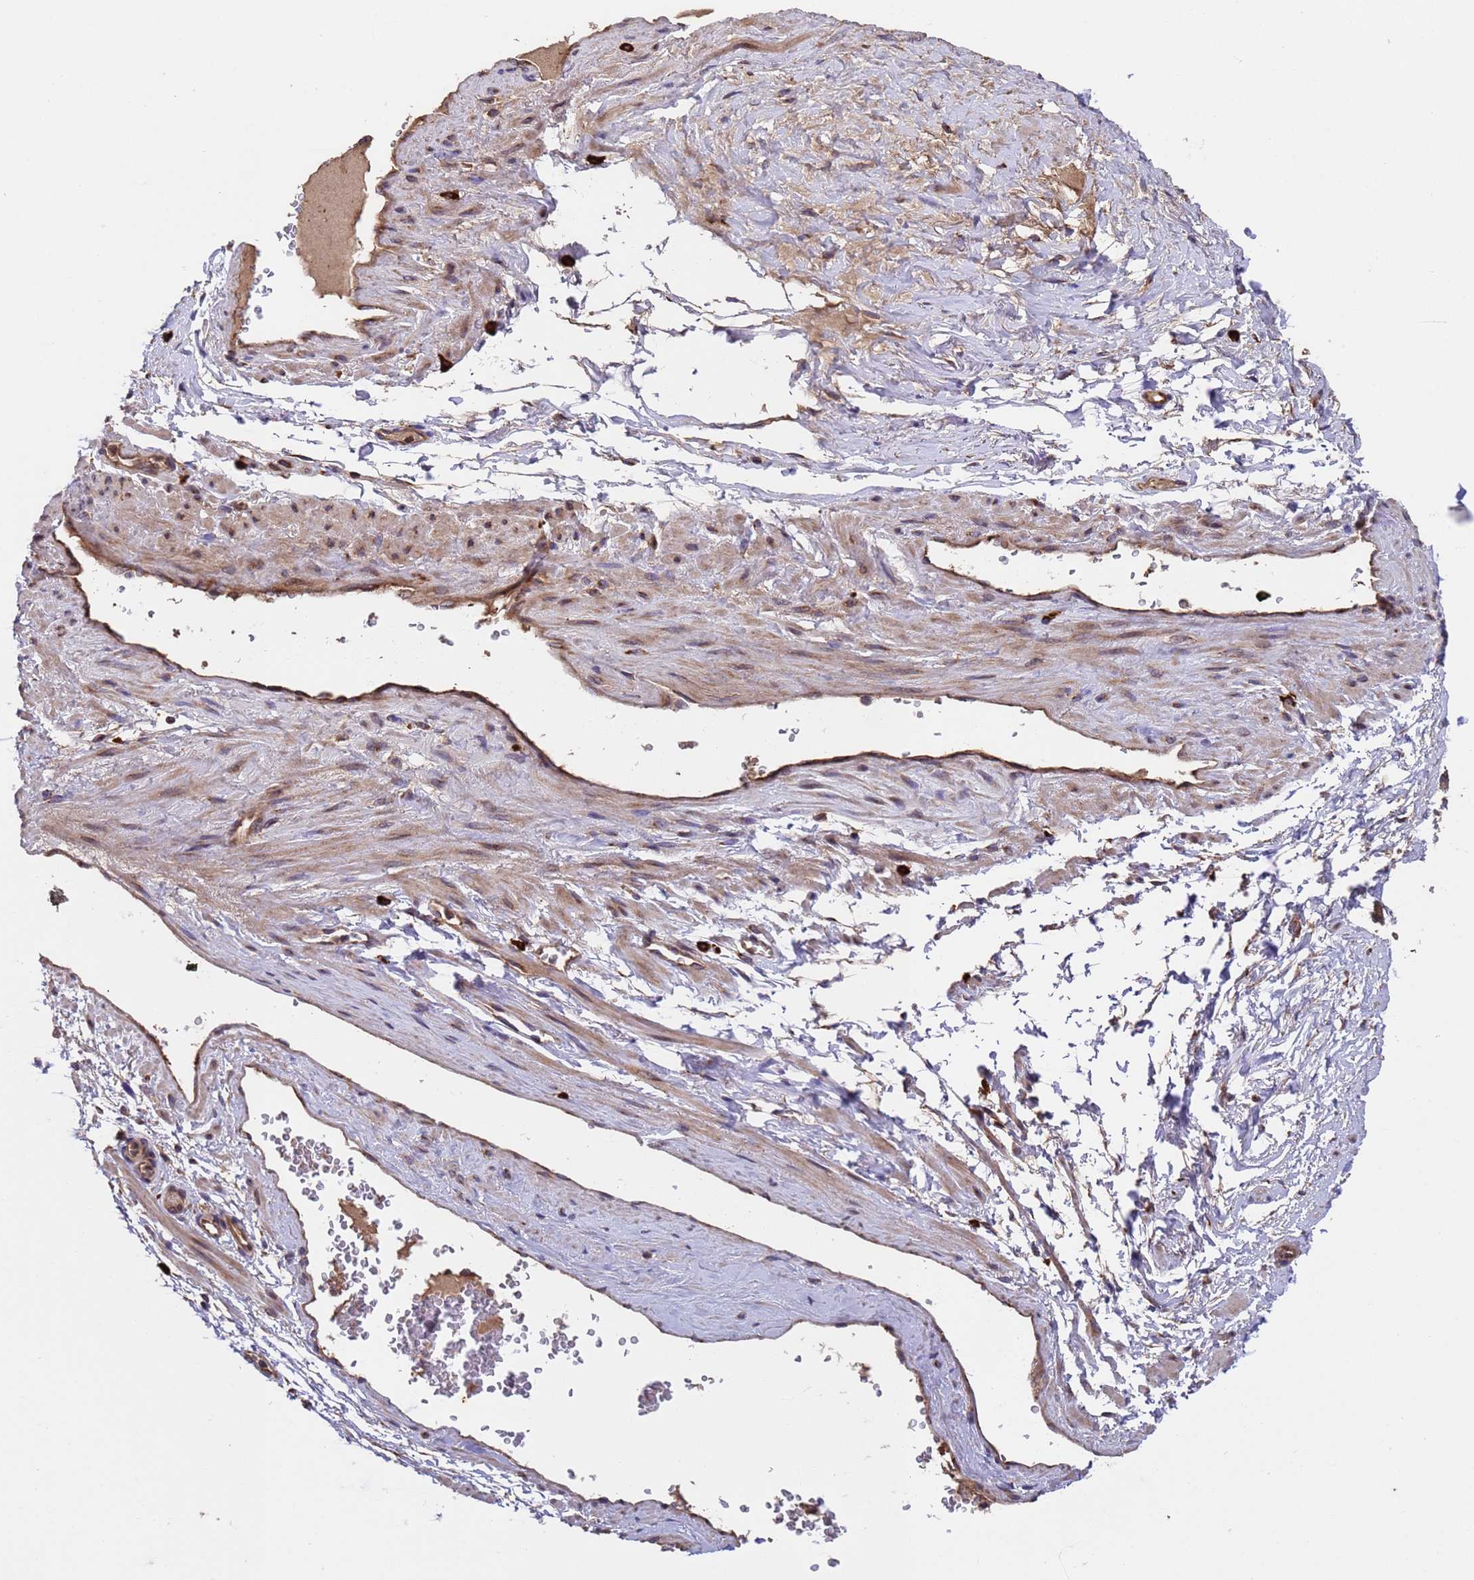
{"staining": {"intensity": "moderate", "quantity": ">75%", "location": "cytoplasmic/membranous"}, "tissue": "adipose tissue", "cell_type": "Adipocytes", "image_type": "normal", "snomed": [{"axis": "morphology", "description": "Normal tissue, NOS"}, {"axis": "morphology", "description": "Adenocarcinoma, Low grade"}, {"axis": "topography", "description": "Prostate"}, {"axis": "topography", "description": "Peripheral nerve tissue"}], "caption": "Immunohistochemical staining of unremarkable human adipose tissue reveals >75% levels of moderate cytoplasmic/membranous protein expression in about >75% of adipocytes. The protein is stained brown, and the nuclei are stained in blue (DAB IHC with brightfield microscopy, high magnification).", "gene": "TSR3", "patient": {"sex": "male", "age": 63}}